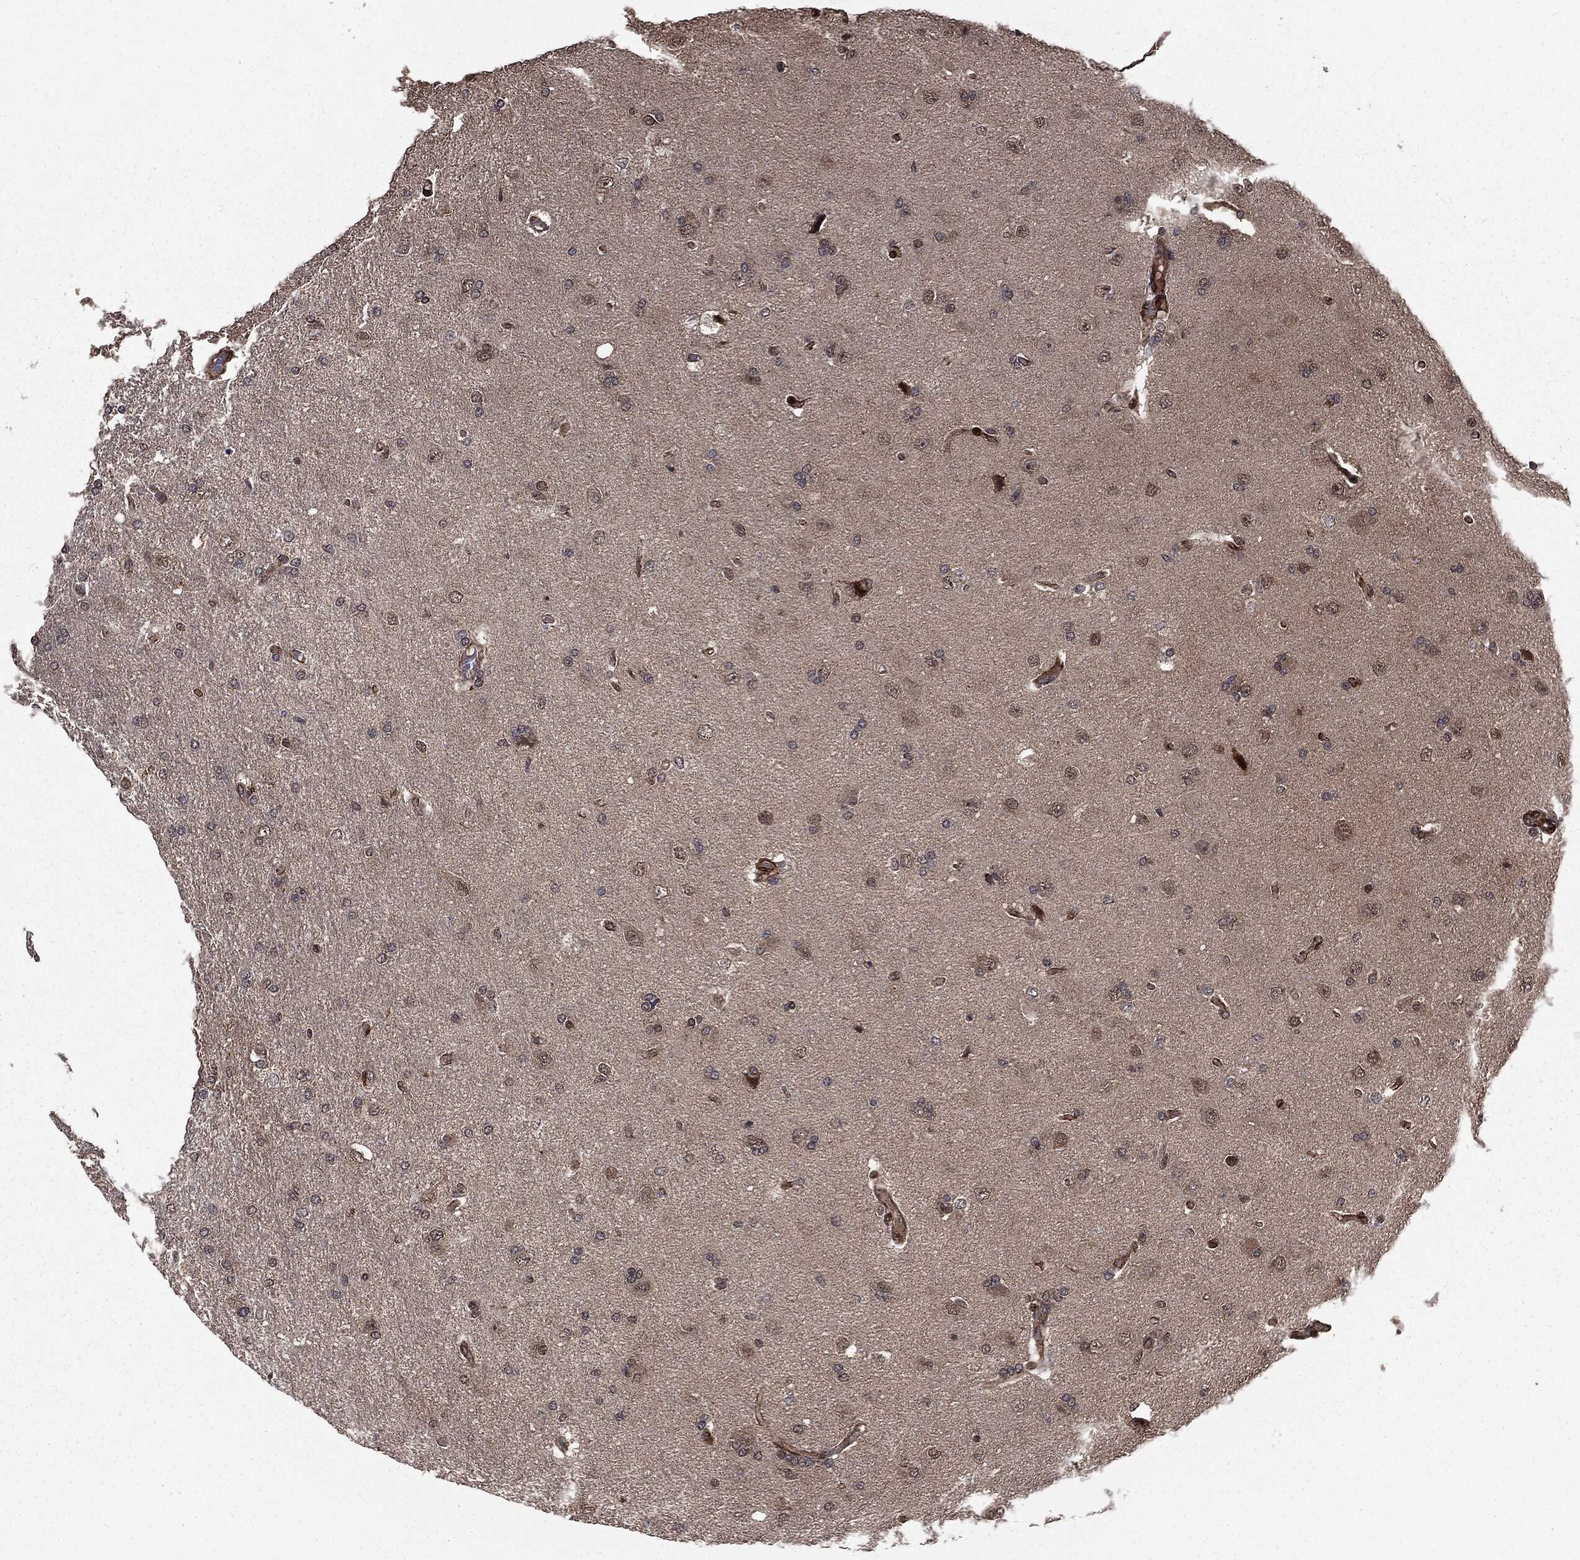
{"staining": {"intensity": "negative", "quantity": "none", "location": "none"}, "tissue": "glioma", "cell_type": "Tumor cells", "image_type": "cancer", "snomed": [{"axis": "morphology", "description": "Glioma, malignant, High grade"}, {"axis": "topography", "description": "Cerebral cortex"}], "caption": "Human malignant glioma (high-grade) stained for a protein using IHC exhibits no staining in tumor cells.", "gene": "PTPA", "patient": {"sex": "male", "age": 70}}